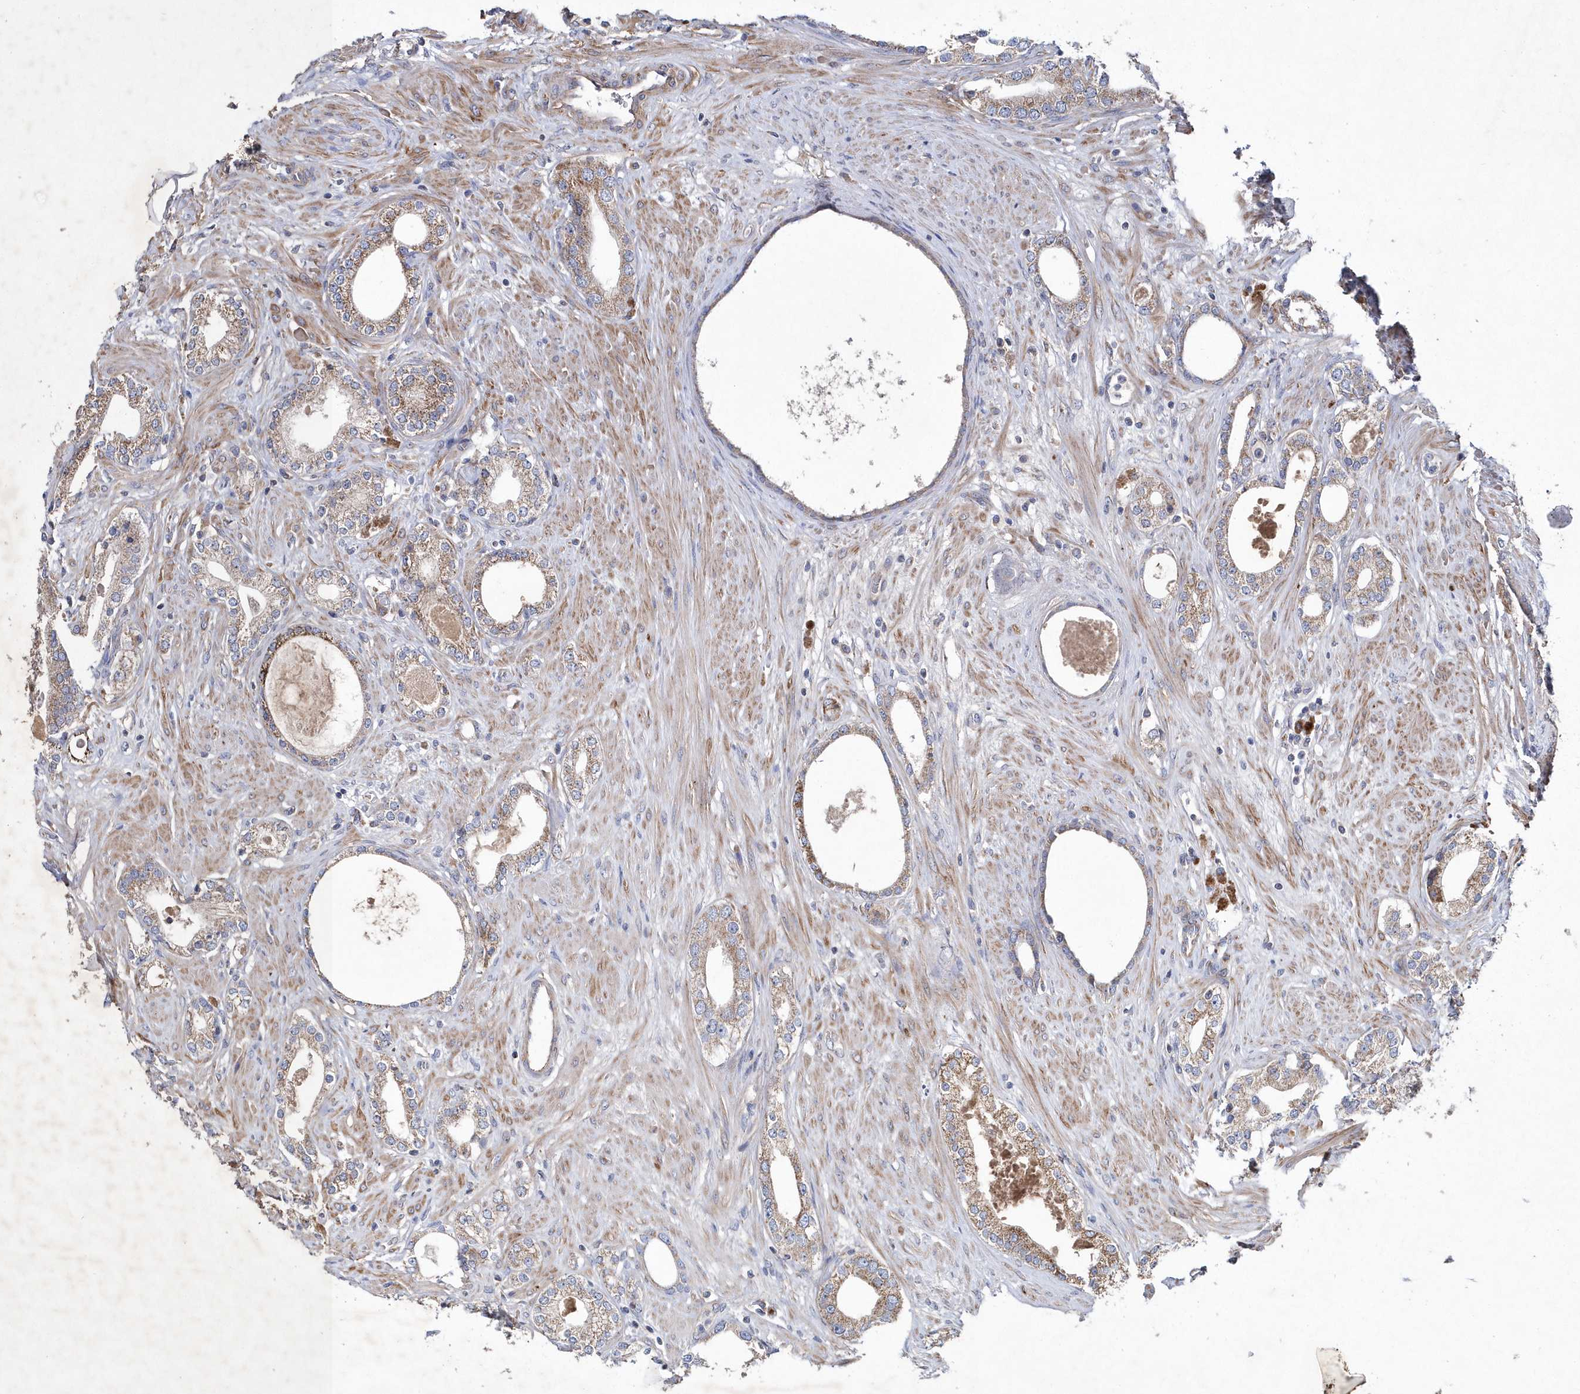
{"staining": {"intensity": "moderate", "quantity": ">75%", "location": "cytoplasmic/membranous"}, "tissue": "prostate cancer", "cell_type": "Tumor cells", "image_type": "cancer", "snomed": [{"axis": "morphology", "description": "Adenocarcinoma, High grade"}, {"axis": "topography", "description": "Prostate"}], "caption": "Immunohistochemistry (IHC) staining of prostate adenocarcinoma (high-grade), which reveals medium levels of moderate cytoplasmic/membranous positivity in about >75% of tumor cells indicating moderate cytoplasmic/membranous protein expression. The staining was performed using DAB (brown) for protein detection and nuclei were counterstained in hematoxylin (blue).", "gene": "METTL8", "patient": {"sex": "male", "age": 63}}